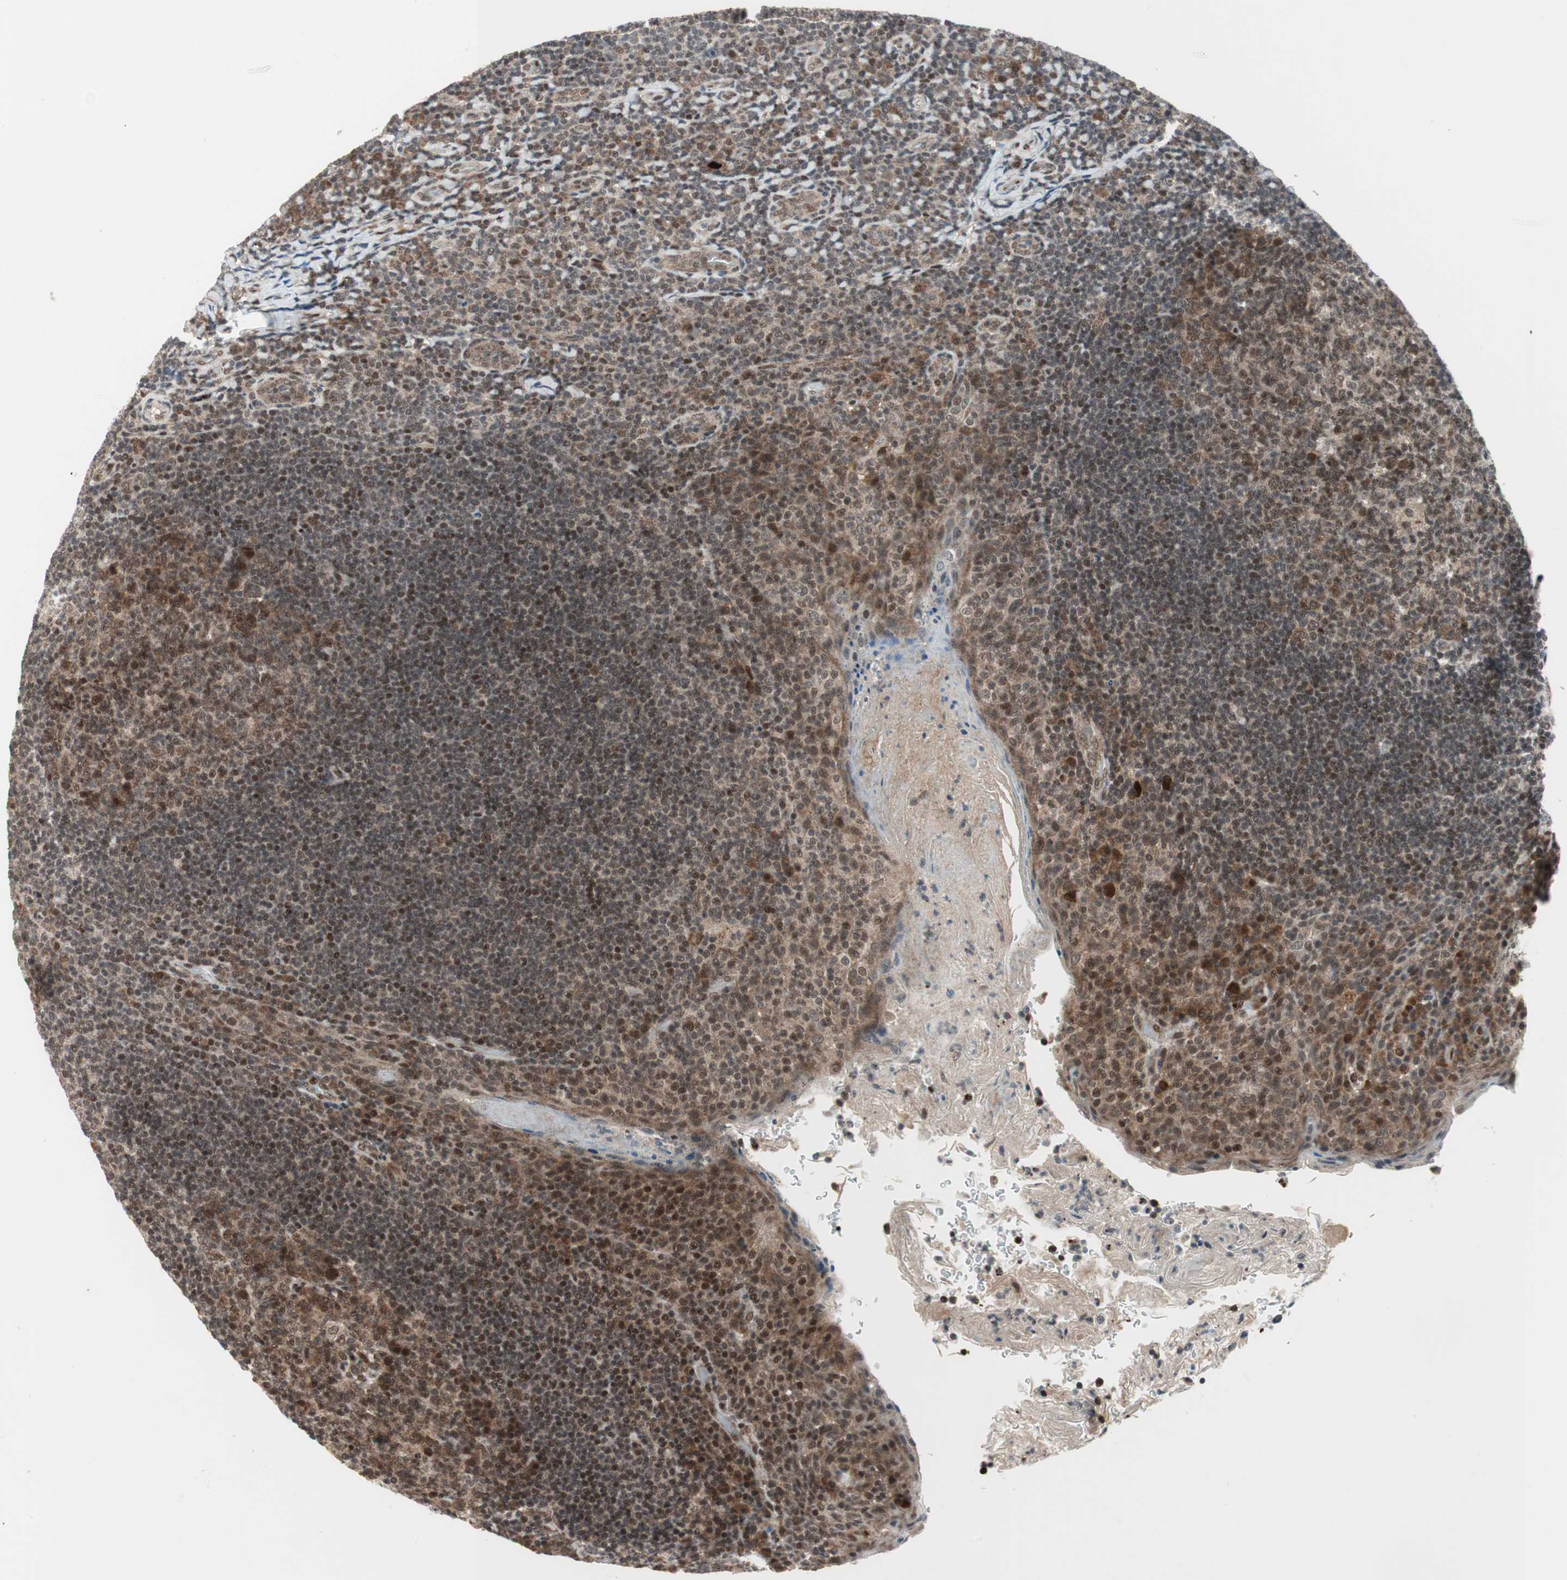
{"staining": {"intensity": "strong", "quantity": ">75%", "location": "nuclear"}, "tissue": "tonsil", "cell_type": "Germinal center cells", "image_type": "normal", "snomed": [{"axis": "morphology", "description": "Normal tissue, NOS"}, {"axis": "topography", "description": "Tonsil"}], "caption": "Immunohistochemical staining of benign tonsil reveals strong nuclear protein staining in about >75% of germinal center cells.", "gene": "TCF12", "patient": {"sex": "male", "age": 17}}